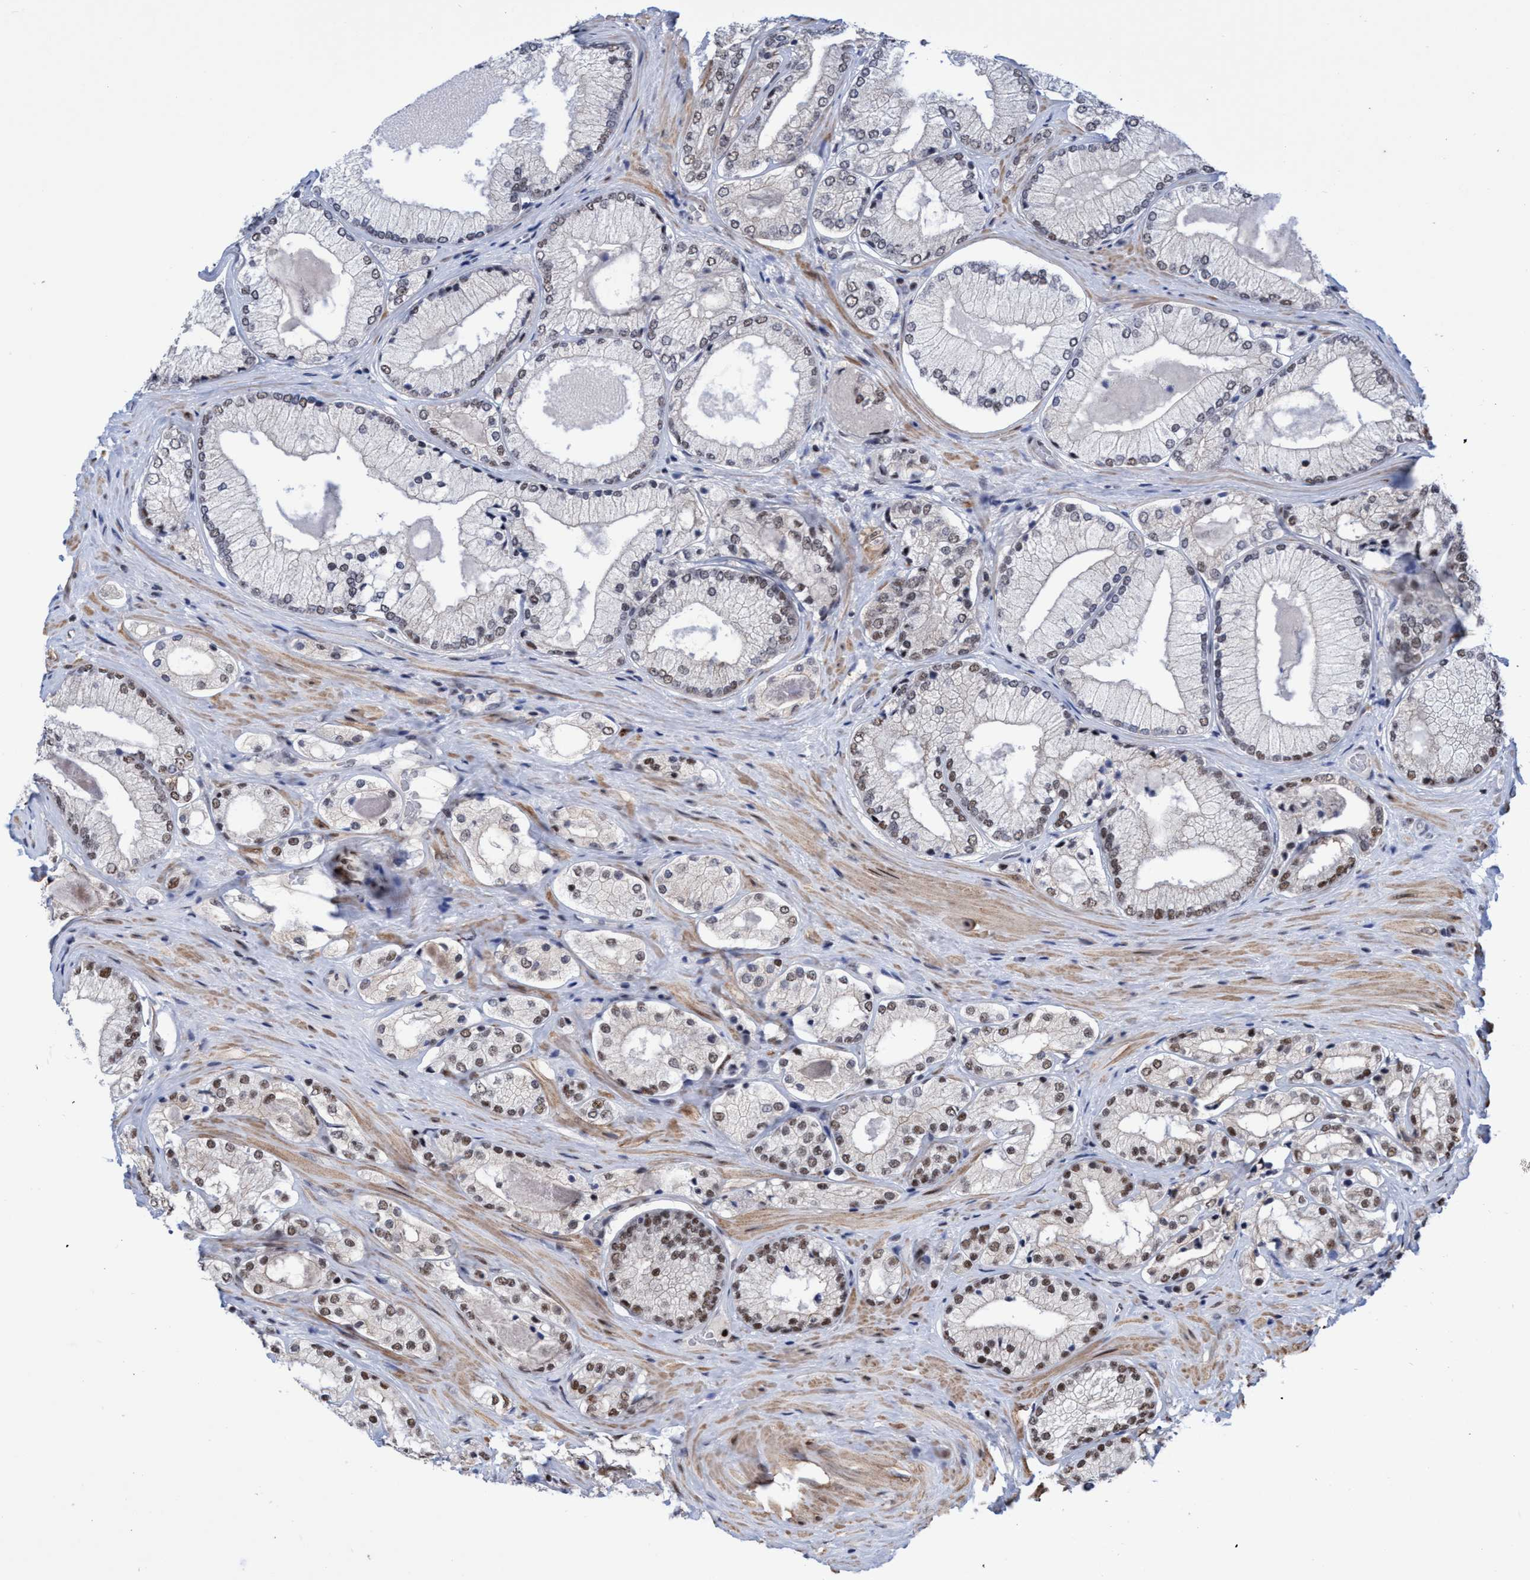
{"staining": {"intensity": "moderate", "quantity": "25%-75%", "location": "nuclear"}, "tissue": "prostate cancer", "cell_type": "Tumor cells", "image_type": "cancer", "snomed": [{"axis": "morphology", "description": "Adenocarcinoma, Low grade"}, {"axis": "topography", "description": "Prostate"}], "caption": "Human prostate low-grade adenocarcinoma stained with a brown dye reveals moderate nuclear positive expression in approximately 25%-75% of tumor cells.", "gene": "C9orf78", "patient": {"sex": "male", "age": 65}}